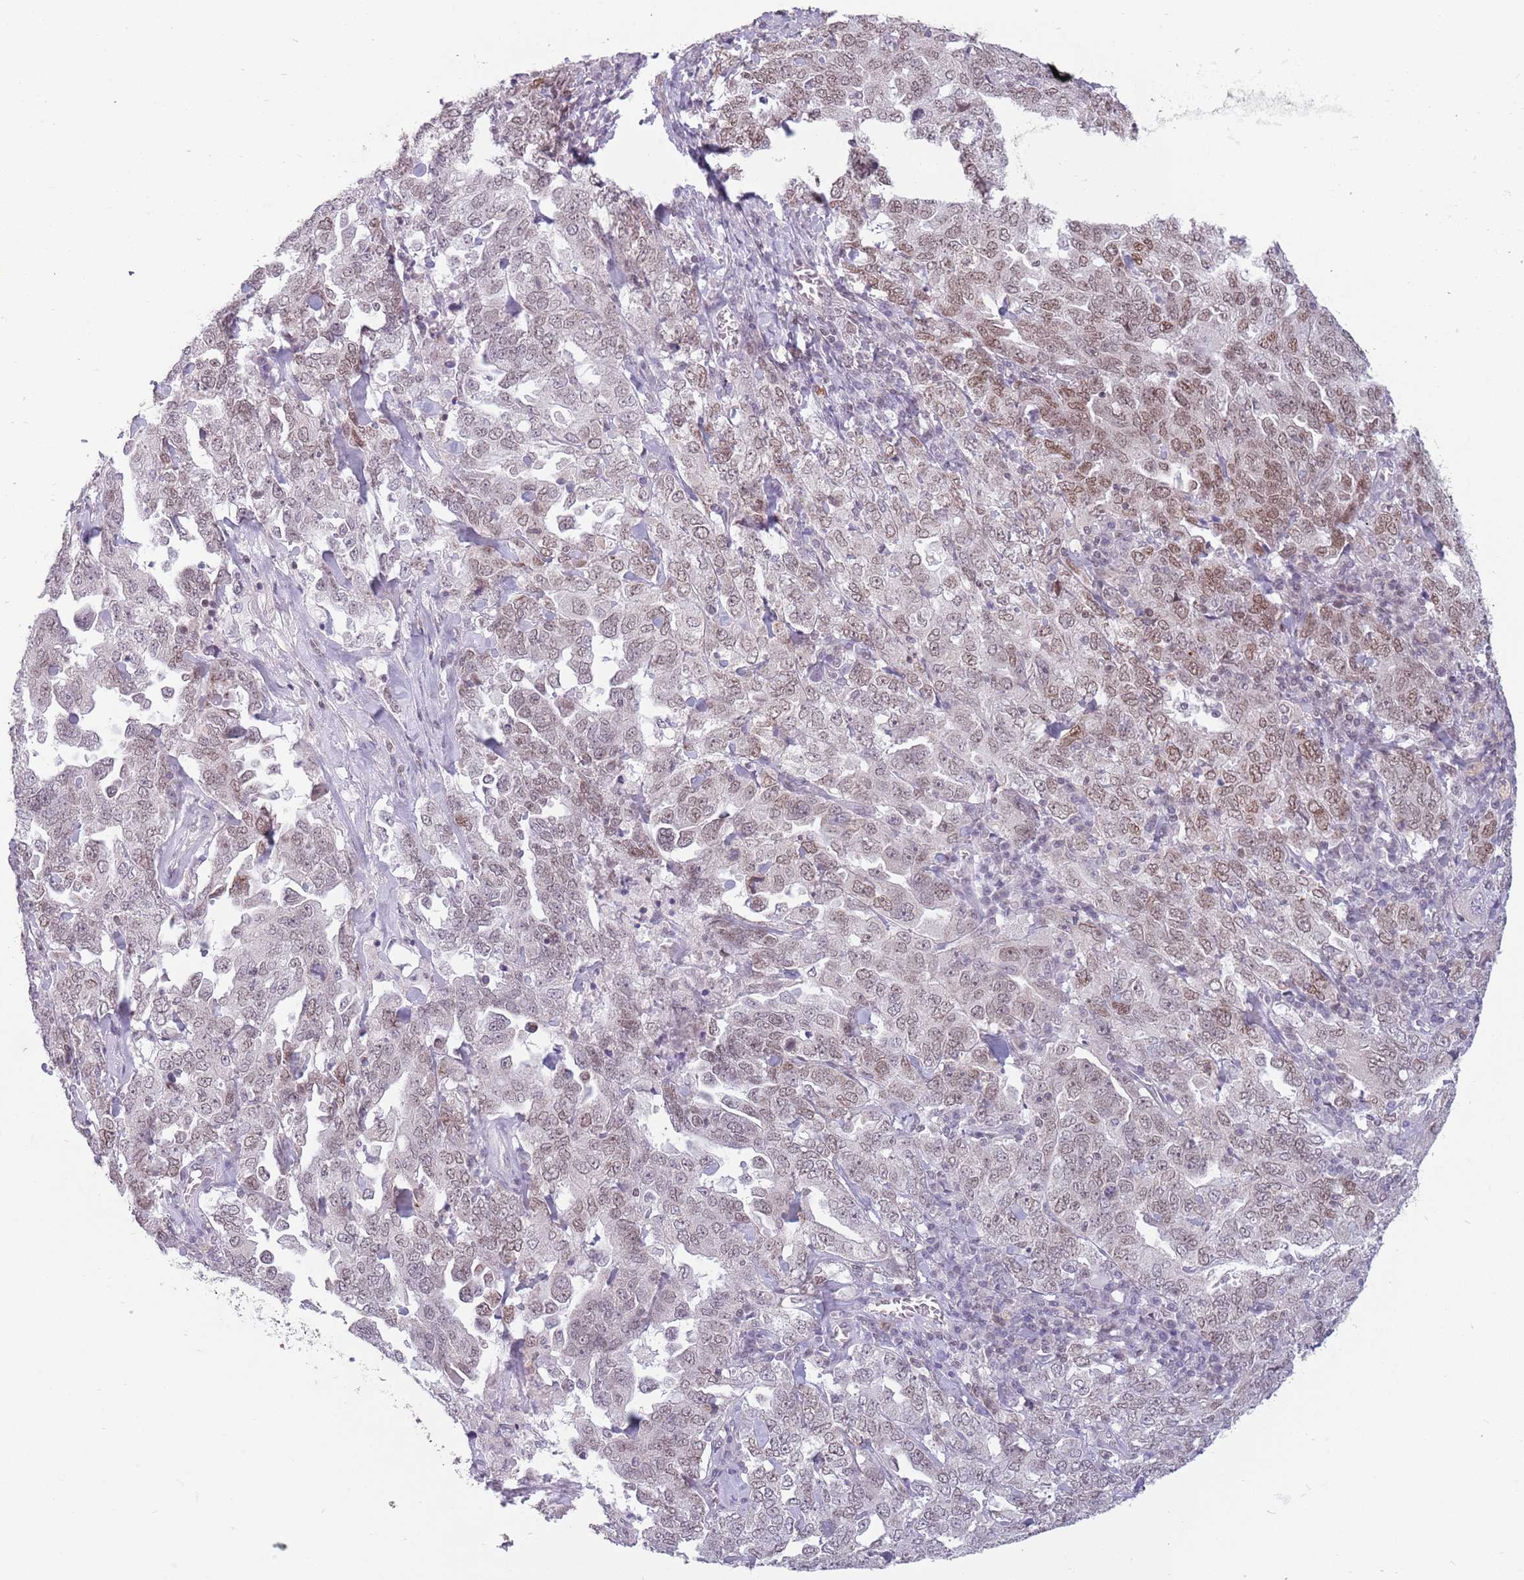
{"staining": {"intensity": "moderate", "quantity": "25%-75%", "location": "nuclear"}, "tissue": "ovarian cancer", "cell_type": "Tumor cells", "image_type": "cancer", "snomed": [{"axis": "morphology", "description": "Carcinoma, endometroid"}, {"axis": "topography", "description": "Ovary"}], "caption": "Immunohistochemistry image of endometroid carcinoma (ovarian) stained for a protein (brown), which shows medium levels of moderate nuclear positivity in about 25%-75% of tumor cells.", "gene": "ZNF574", "patient": {"sex": "female", "age": 62}}